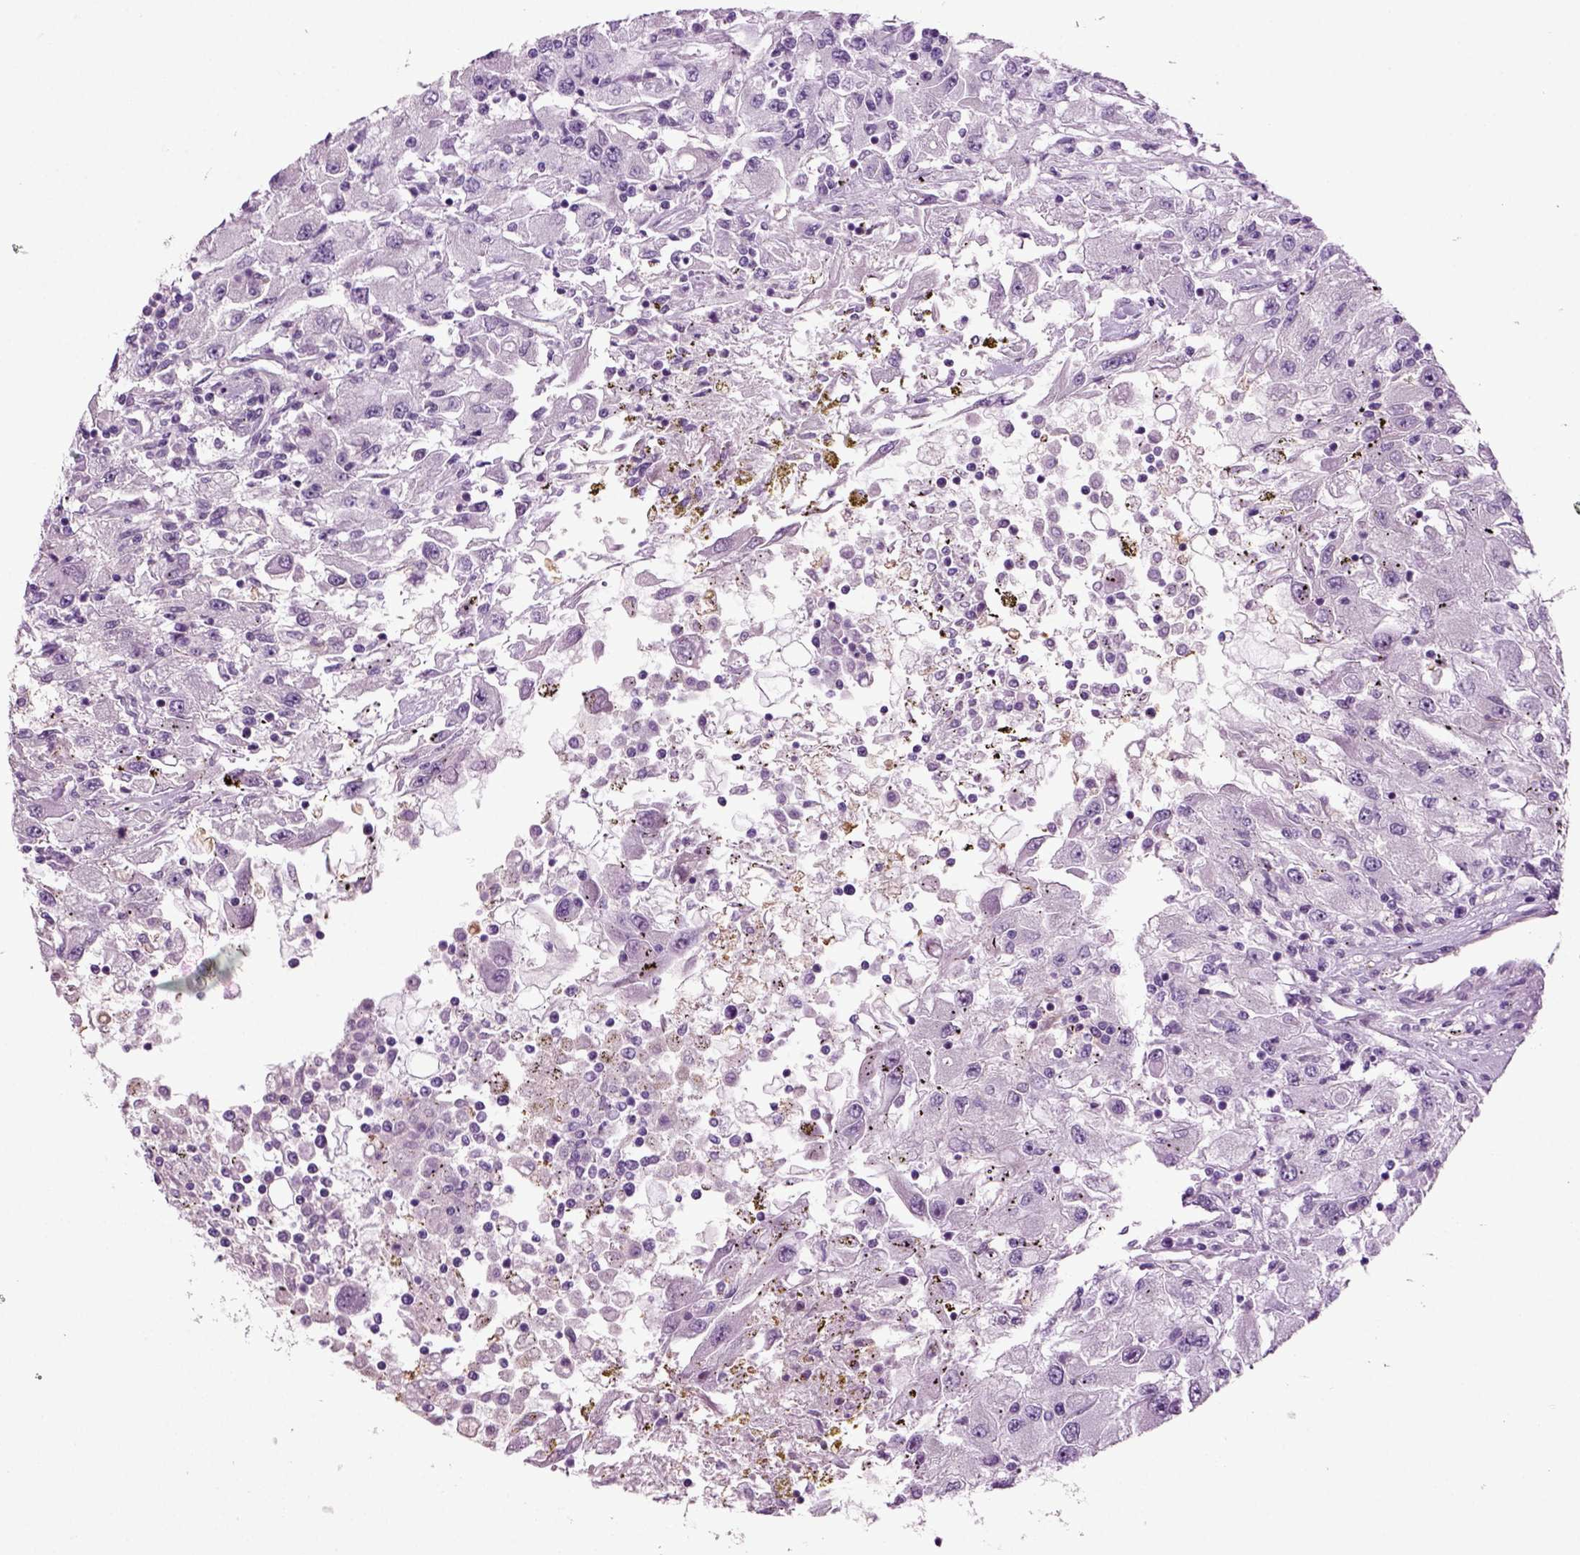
{"staining": {"intensity": "negative", "quantity": "none", "location": "none"}, "tissue": "renal cancer", "cell_type": "Tumor cells", "image_type": "cancer", "snomed": [{"axis": "morphology", "description": "Adenocarcinoma, NOS"}, {"axis": "topography", "description": "Kidney"}], "caption": "This histopathology image is of renal cancer (adenocarcinoma) stained with immunohistochemistry to label a protein in brown with the nuclei are counter-stained blue. There is no positivity in tumor cells.", "gene": "ARID3A", "patient": {"sex": "female", "age": 67}}